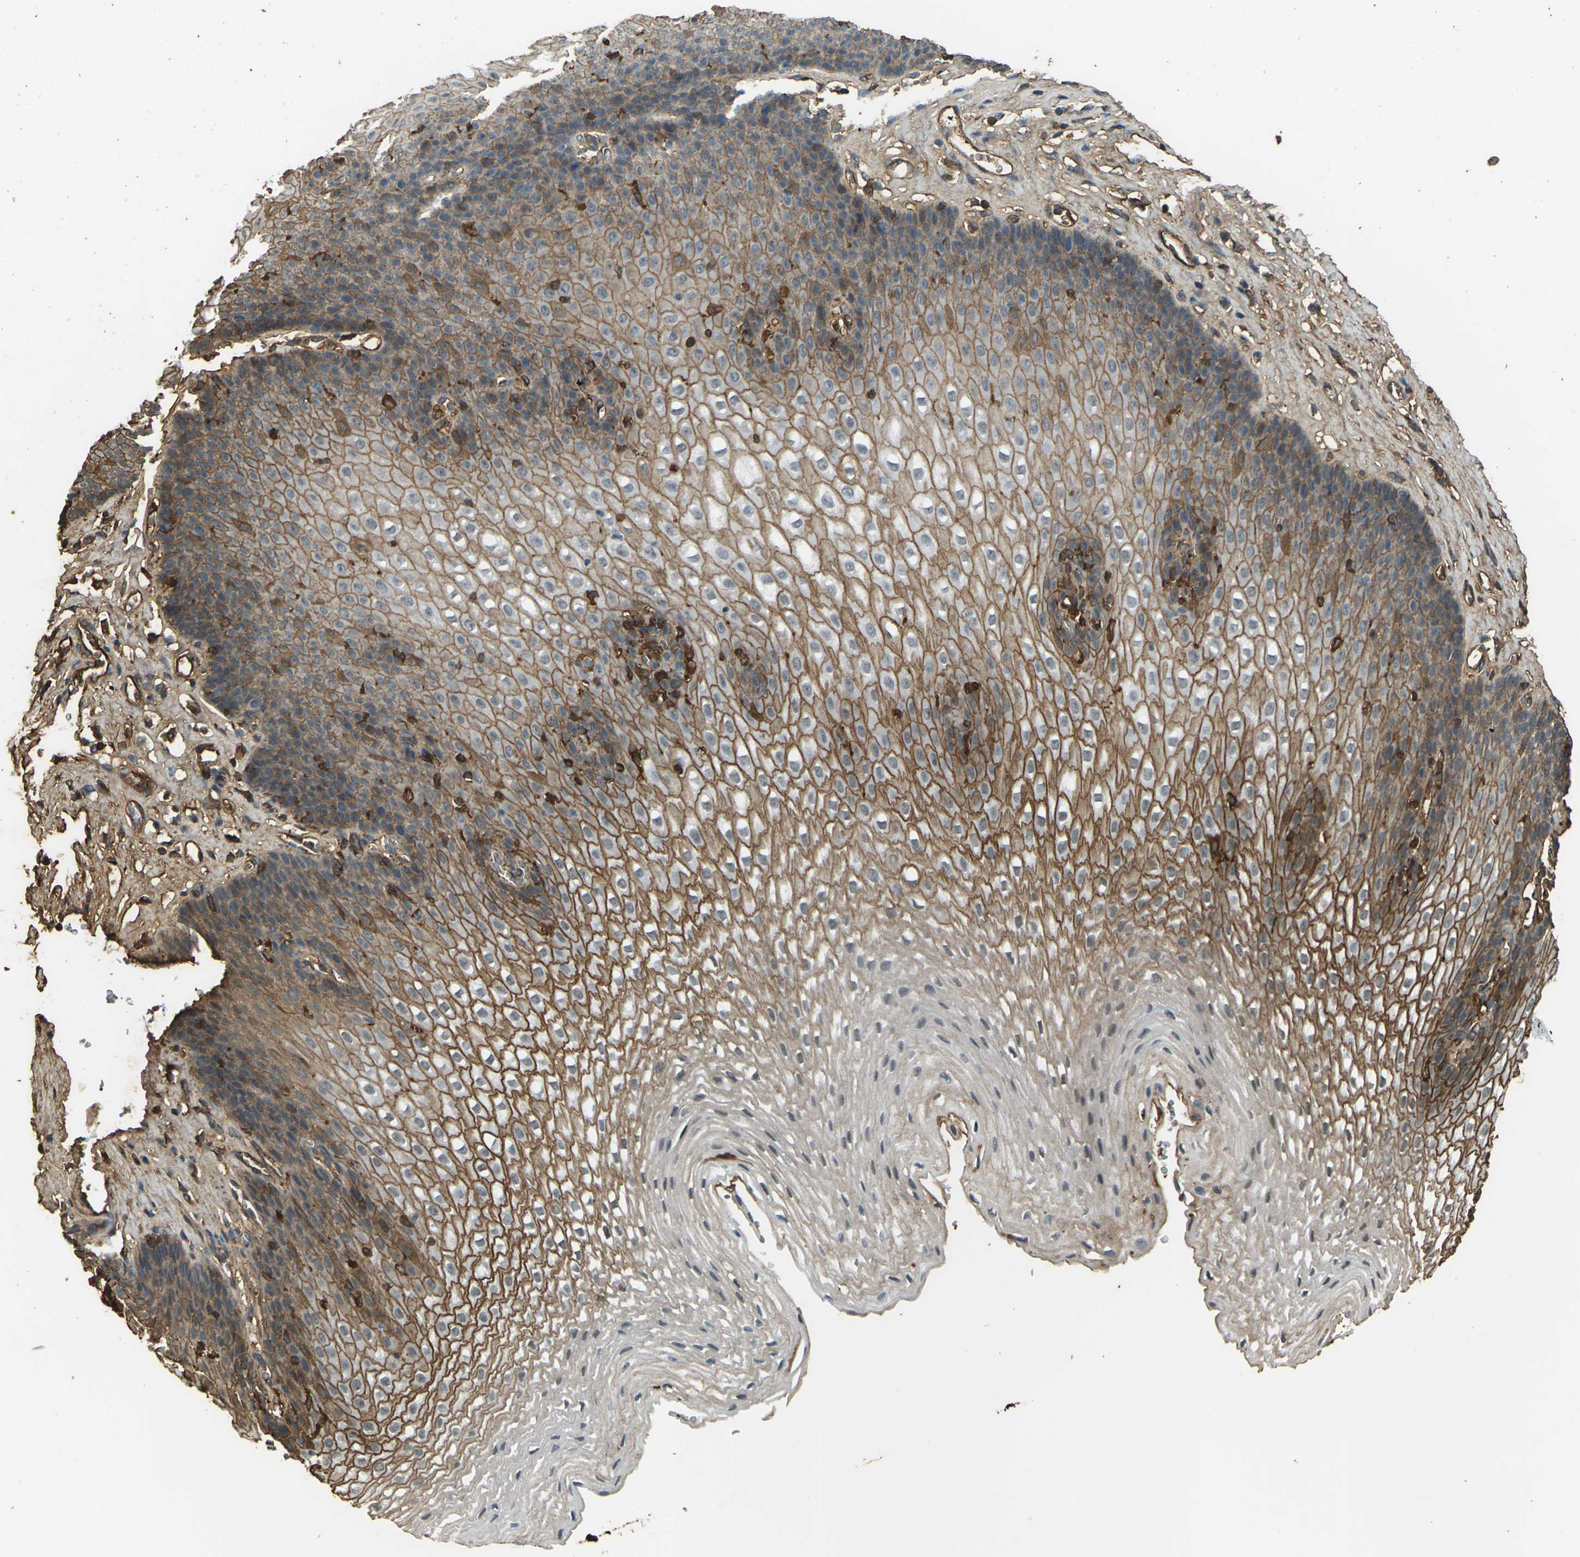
{"staining": {"intensity": "moderate", "quantity": ">75%", "location": "cytoplasmic/membranous"}, "tissue": "esophagus", "cell_type": "Squamous epithelial cells", "image_type": "normal", "snomed": [{"axis": "morphology", "description": "Normal tissue, NOS"}, {"axis": "topography", "description": "Esophagus"}], "caption": "Esophagus was stained to show a protein in brown. There is medium levels of moderate cytoplasmic/membranous positivity in approximately >75% of squamous epithelial cells. The protein is stained brown, and the nuclei are stained in blue (DAB IHC with brightfield microscopy, high magnification).", "gene": "CYP1B1", "patient": {"sex": "male", "age": 48}}